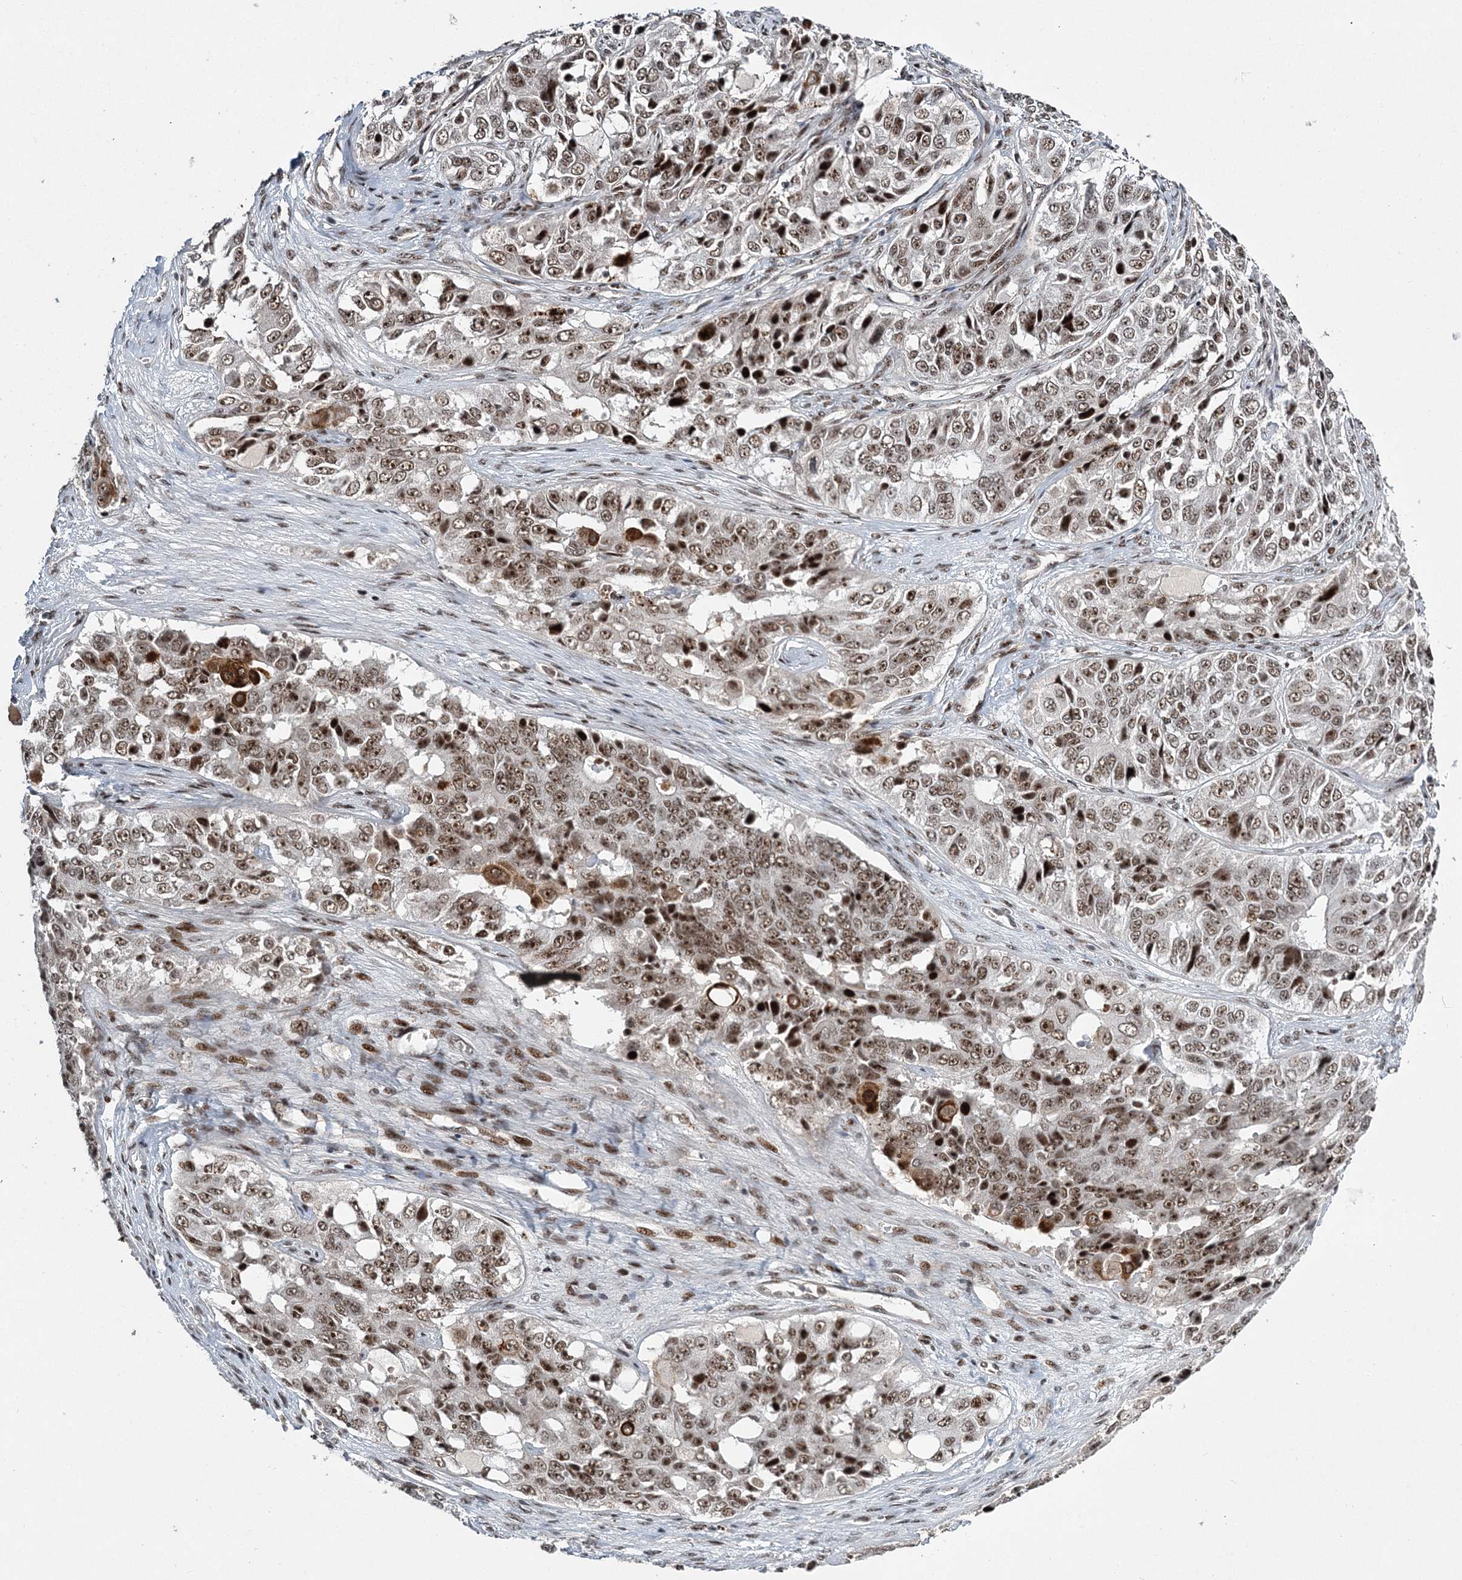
{"staining": {"intensity": "moderate", "quantity": ">75%", "location": "nuclear"}, "tissue": "ovarian cancer", "cell_type": "Tumor cells", "image_type": "cancer", "snomed": [{"axis": "morphology", "description": "Carcinoma, endometroid"}, {"axis": "topography", "description": "Ovary"}], "caption": "This is a micrograph of IHC staining of ovarian endometroid carcinoma, which shows moderate positivity in the nuclear of tumor cells.", "gene": "CWC22", "patient": {"sex": "female", "age": 51}}